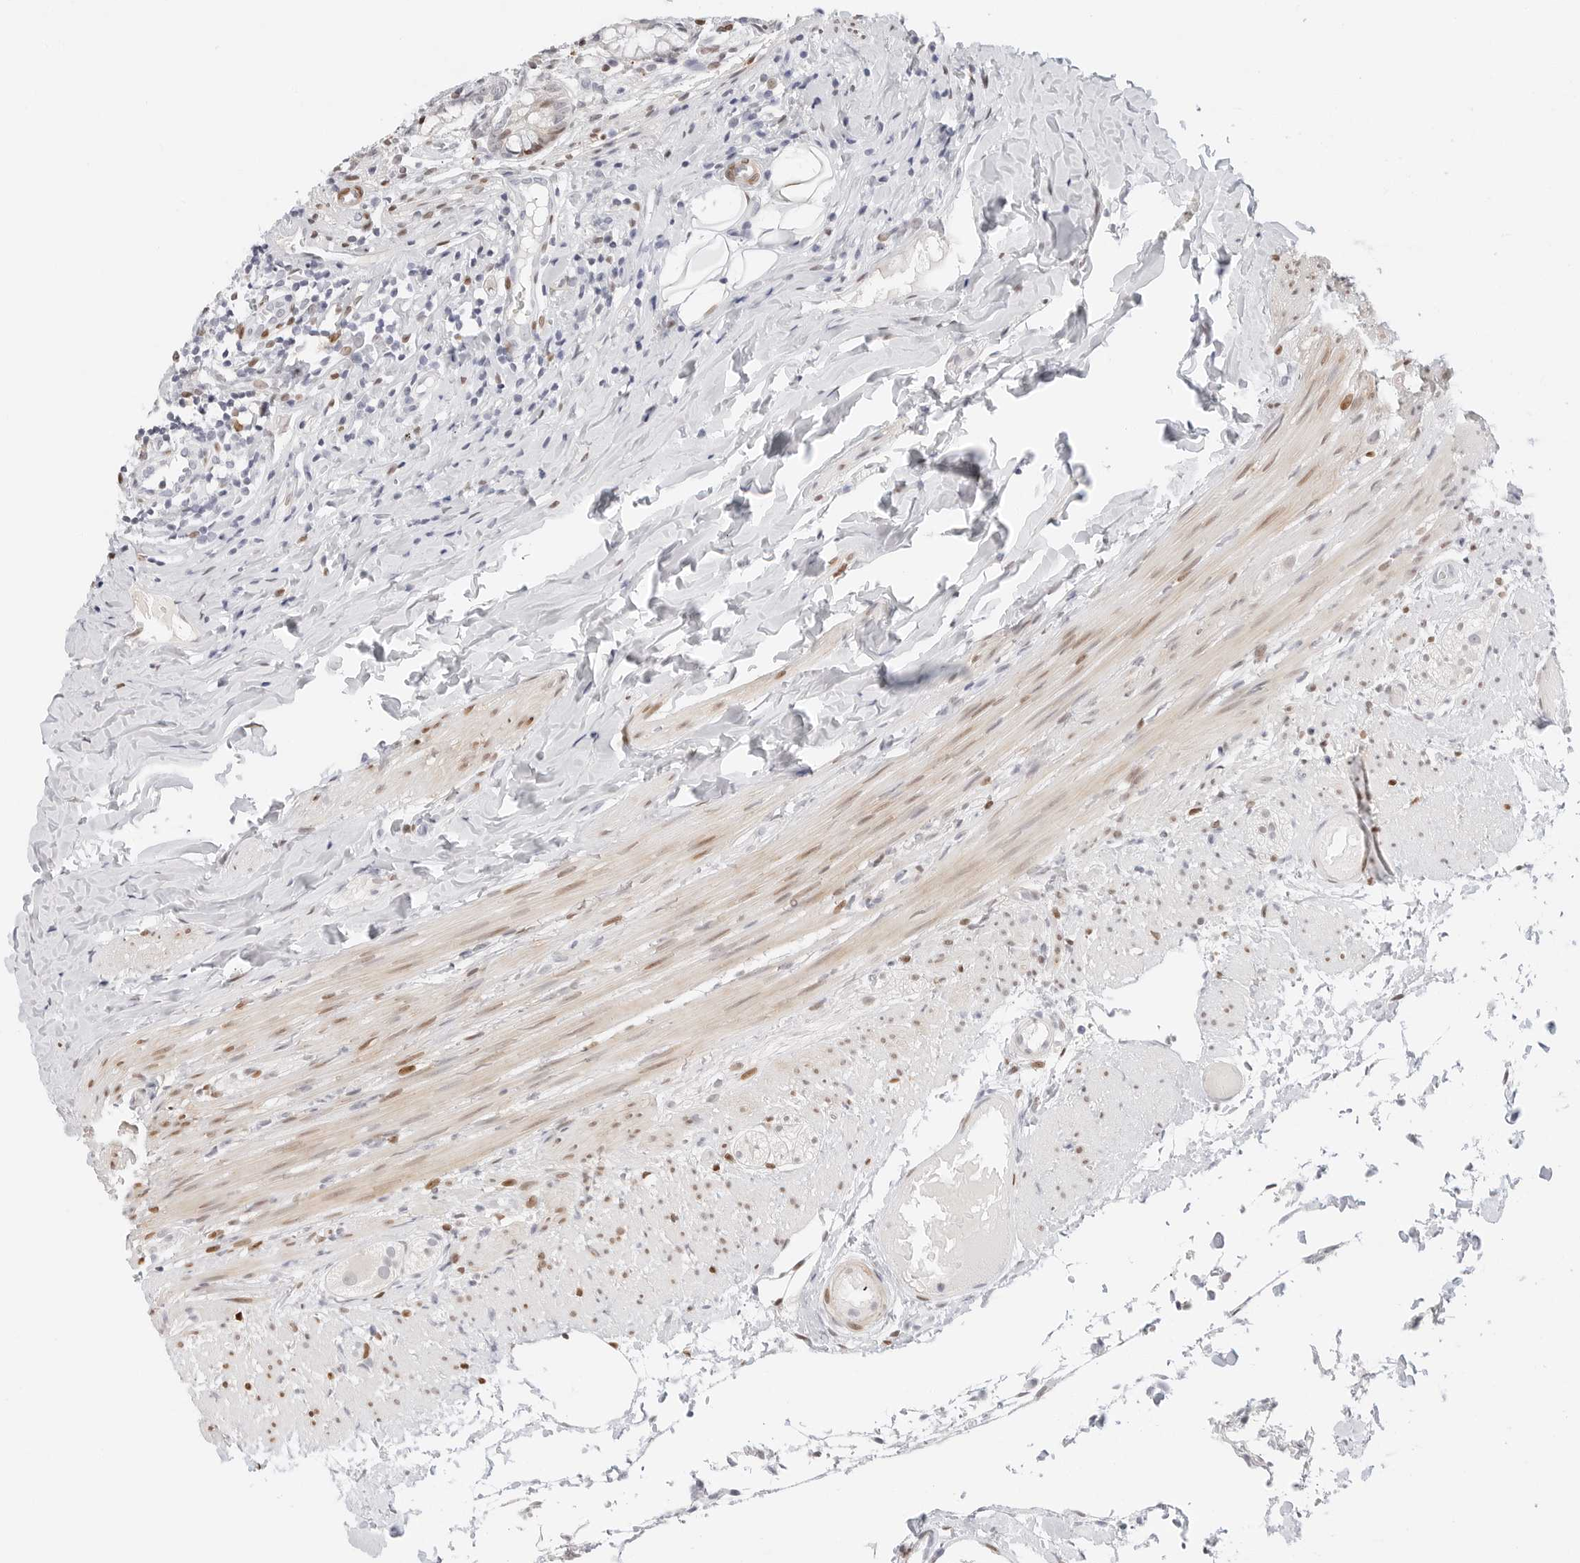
{"staining": {"intensity": "weak", "quantity": "<25%", "location": "nuclear"}, "tissue": "appendix", "cell_type": "Glandular cells", "image_type": "normal", "snomed": [{"axis": "morphology", "description": "Normal tissue, NOS"}, {"axis": "topography", "description": "Appendix"}], "caption": "High power microscopy image of an immunohistochemistry (IHC) image of unremarkable appendix, revealing no significant positivity in glandular cells. Brightfield microscopy of immunohistochemistry stained with DAB (3,3'-diaminobenzidine) (brown) and hematoxylin (blue), captured at high magnification.", "gene": "SPIDR", "patient": {"sex": "male", "age": 8}}